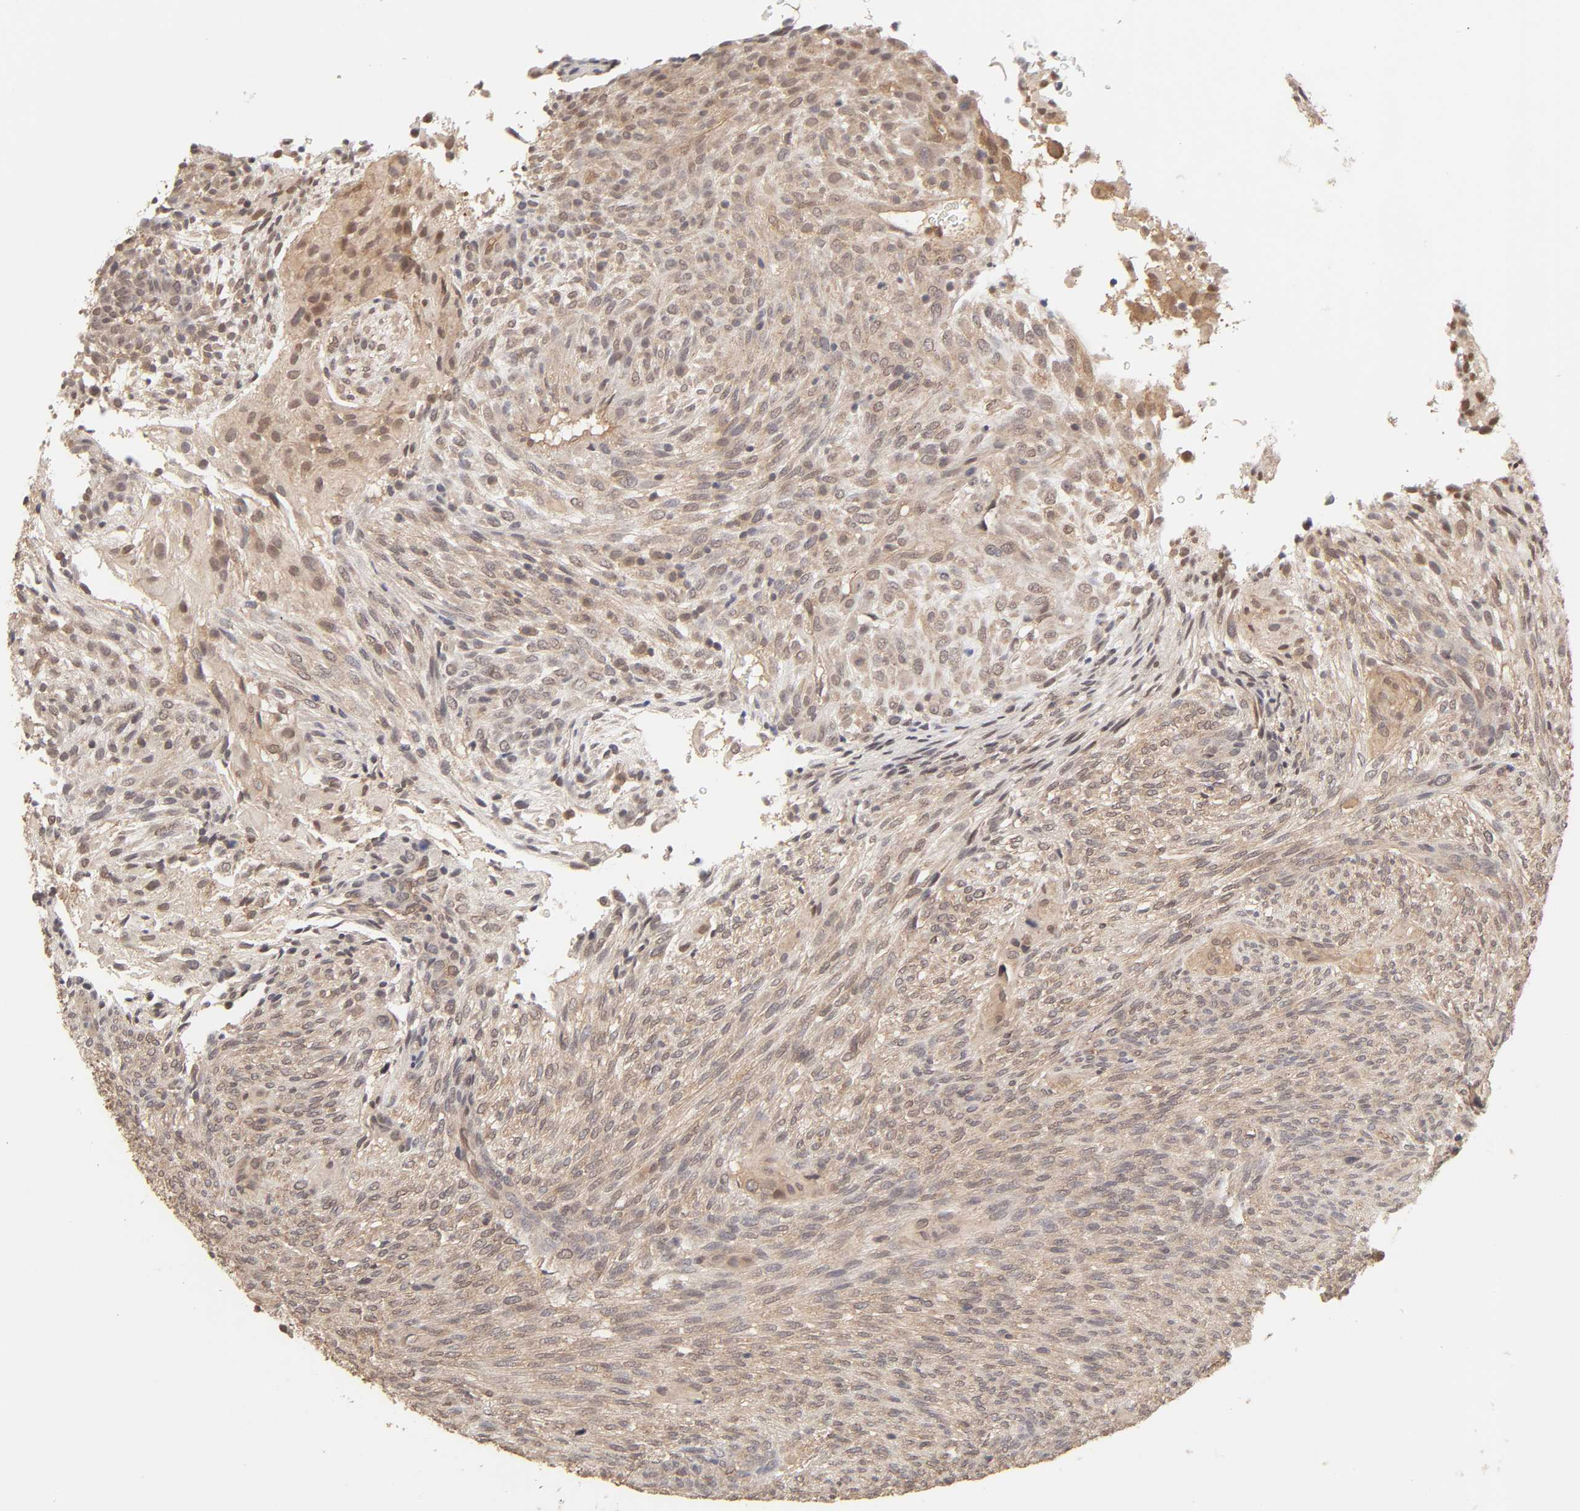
{"staining": {"intensity": "moderate", "quantity": ">75%", "location": "cytoplasmic/membranous"}, "tissue": "glioma", "cell_type": "Tumor cells", "image_type": "cancer", "snomed": [{"axis": "morphology", "description": "Glioma, malignant, High grade"}, {"axis": "topography", "description": "Cerebral cortex"}], "caption": "The histopathology image displays immunohistochemical staining of glioma. There is moderate cytoplasmic/membranous expression is identified in about >75% of tumor cells.", "gene": "MAPK1", "patient": {"sex": "female", "age": 55}}